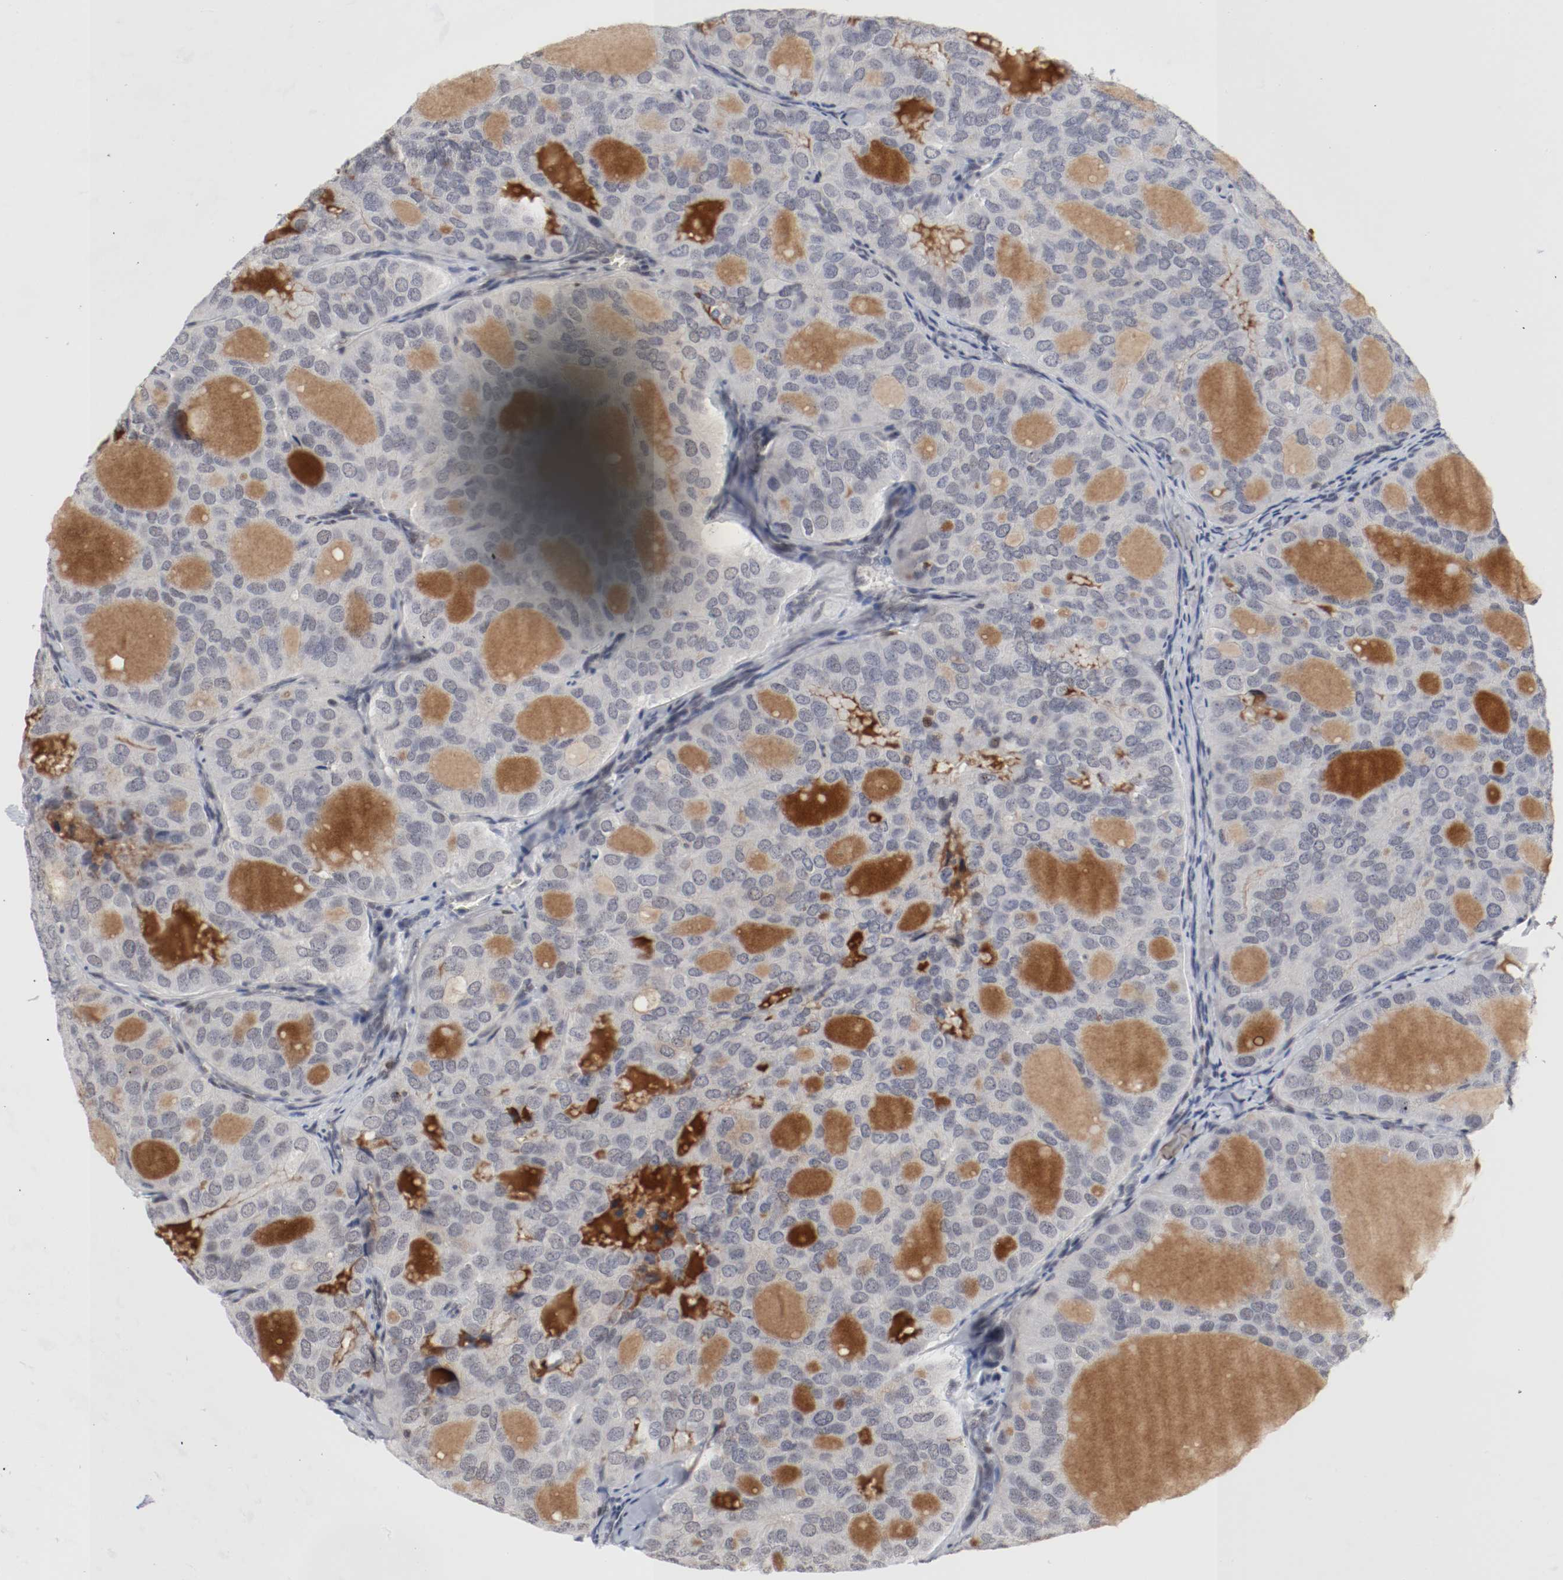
{"staining": {"intensity": "weak", "quantity": "<25%", "location": "cytoplasmic/membranous"}, "tissue": "thyroid cancer", "cell_type": "Tumor cells", "image_type": "cancer", "snomed": [{"axis": "morphology", "description": "Follicular adenoma carcinoma, NOS"}, {"axis": "topography", "description": "Thyroid gland"}], "caption": "Tumor cells are negative for protein expression in human follicular adenoma carcinoma (thyroid).", "gene": "JUND", "patient": {"sex": "male", "age": 75}}